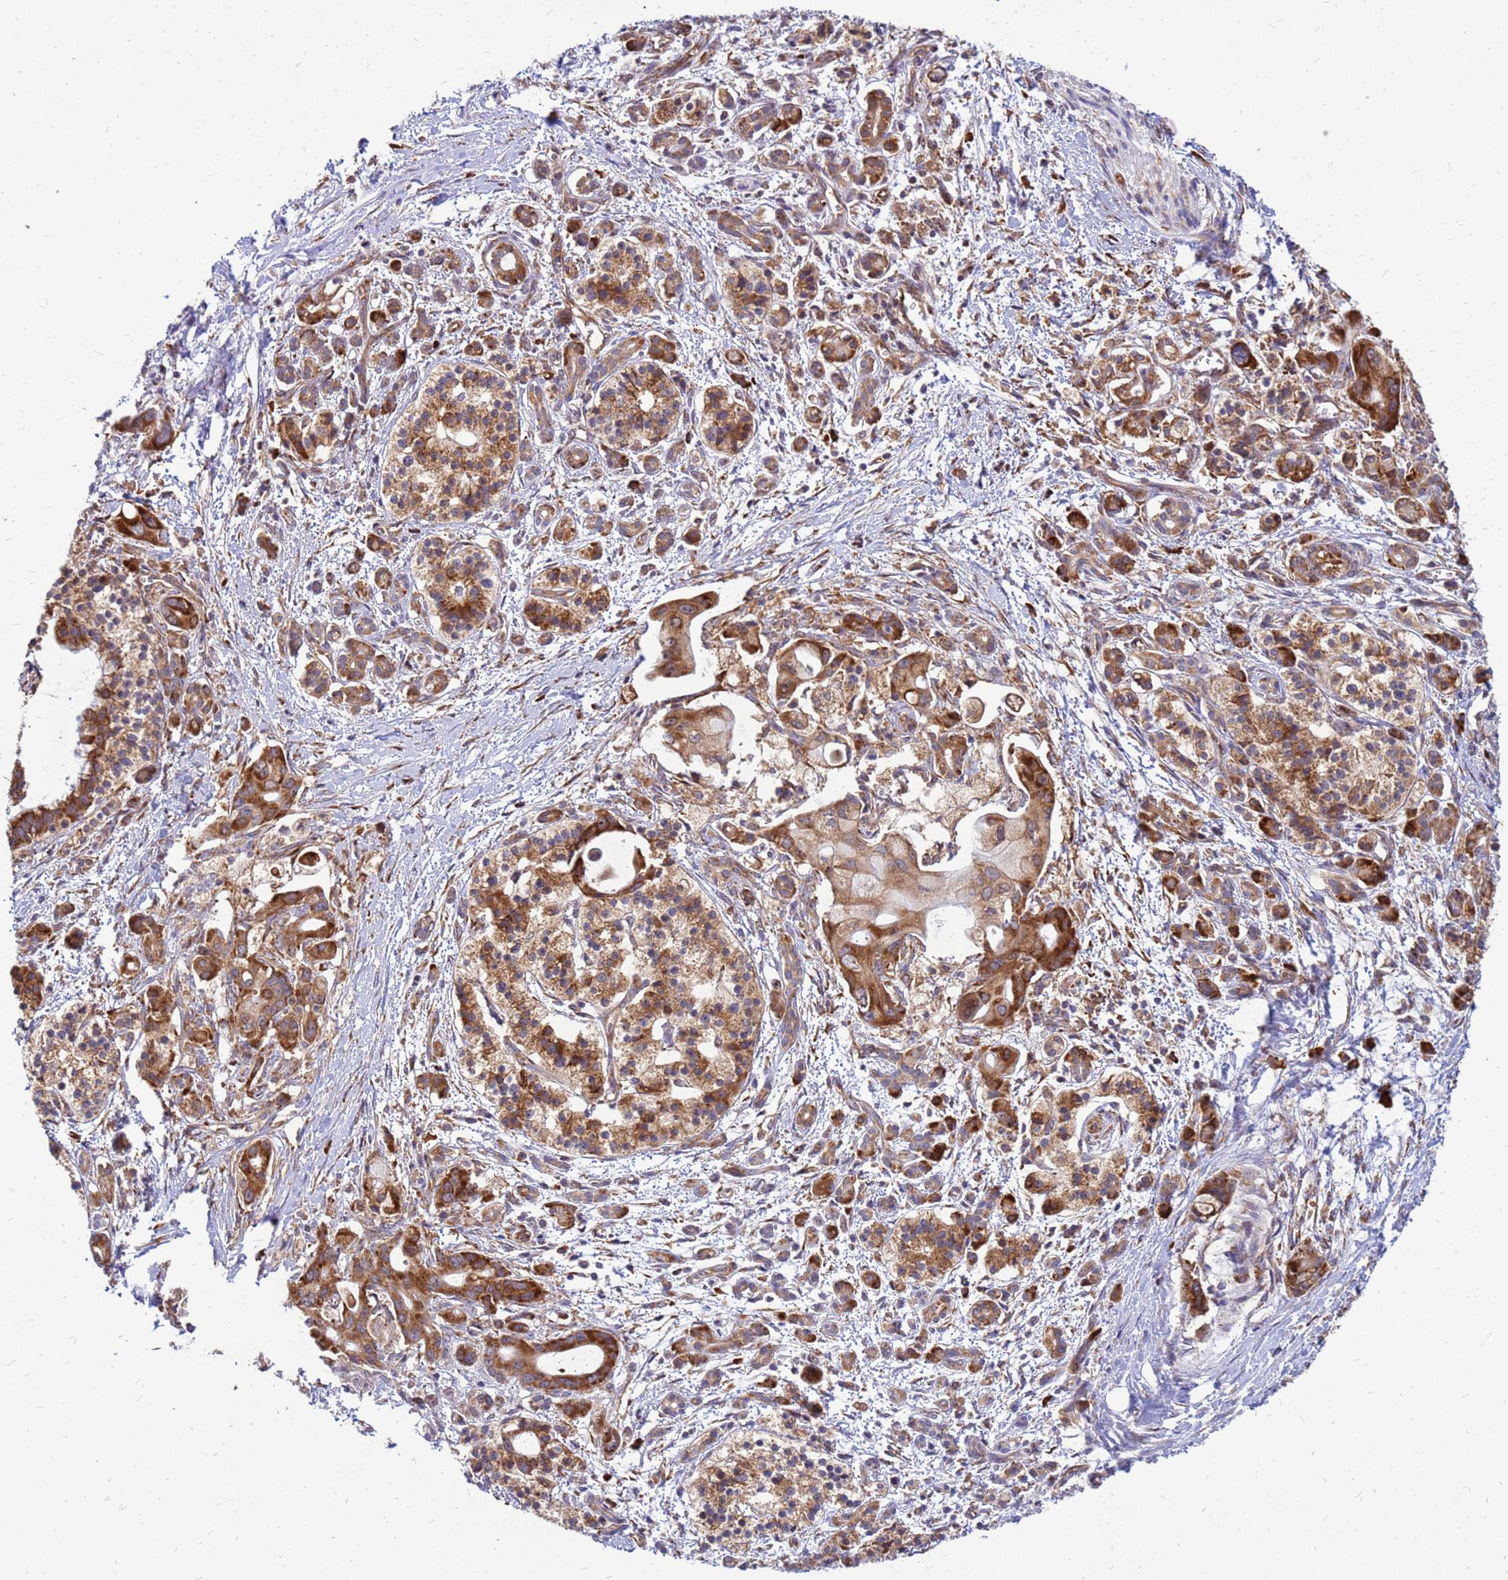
{"staining": {"intensity": "strong", "quantity": ">75%", "location": "cytoplasmic/membranous"}, "tissue": "pancreatic cancer", "cell_type": "Tumor cells", "image_type": "cancer", "snomed": [{"axis": "morphology", "description": "Adenocarcinoma, NOS"}, {"axis": "topography", "description": "Pancreas"}], "caption": "This is a photomicrograph of immunohistochemistry staining of pancreatic adenocarcinoma, which shows strong staining in the cytoplasmic/membranous of tumor cells.", "gene": "RPL8", "patient": {"sex": "male", "age": 68}}